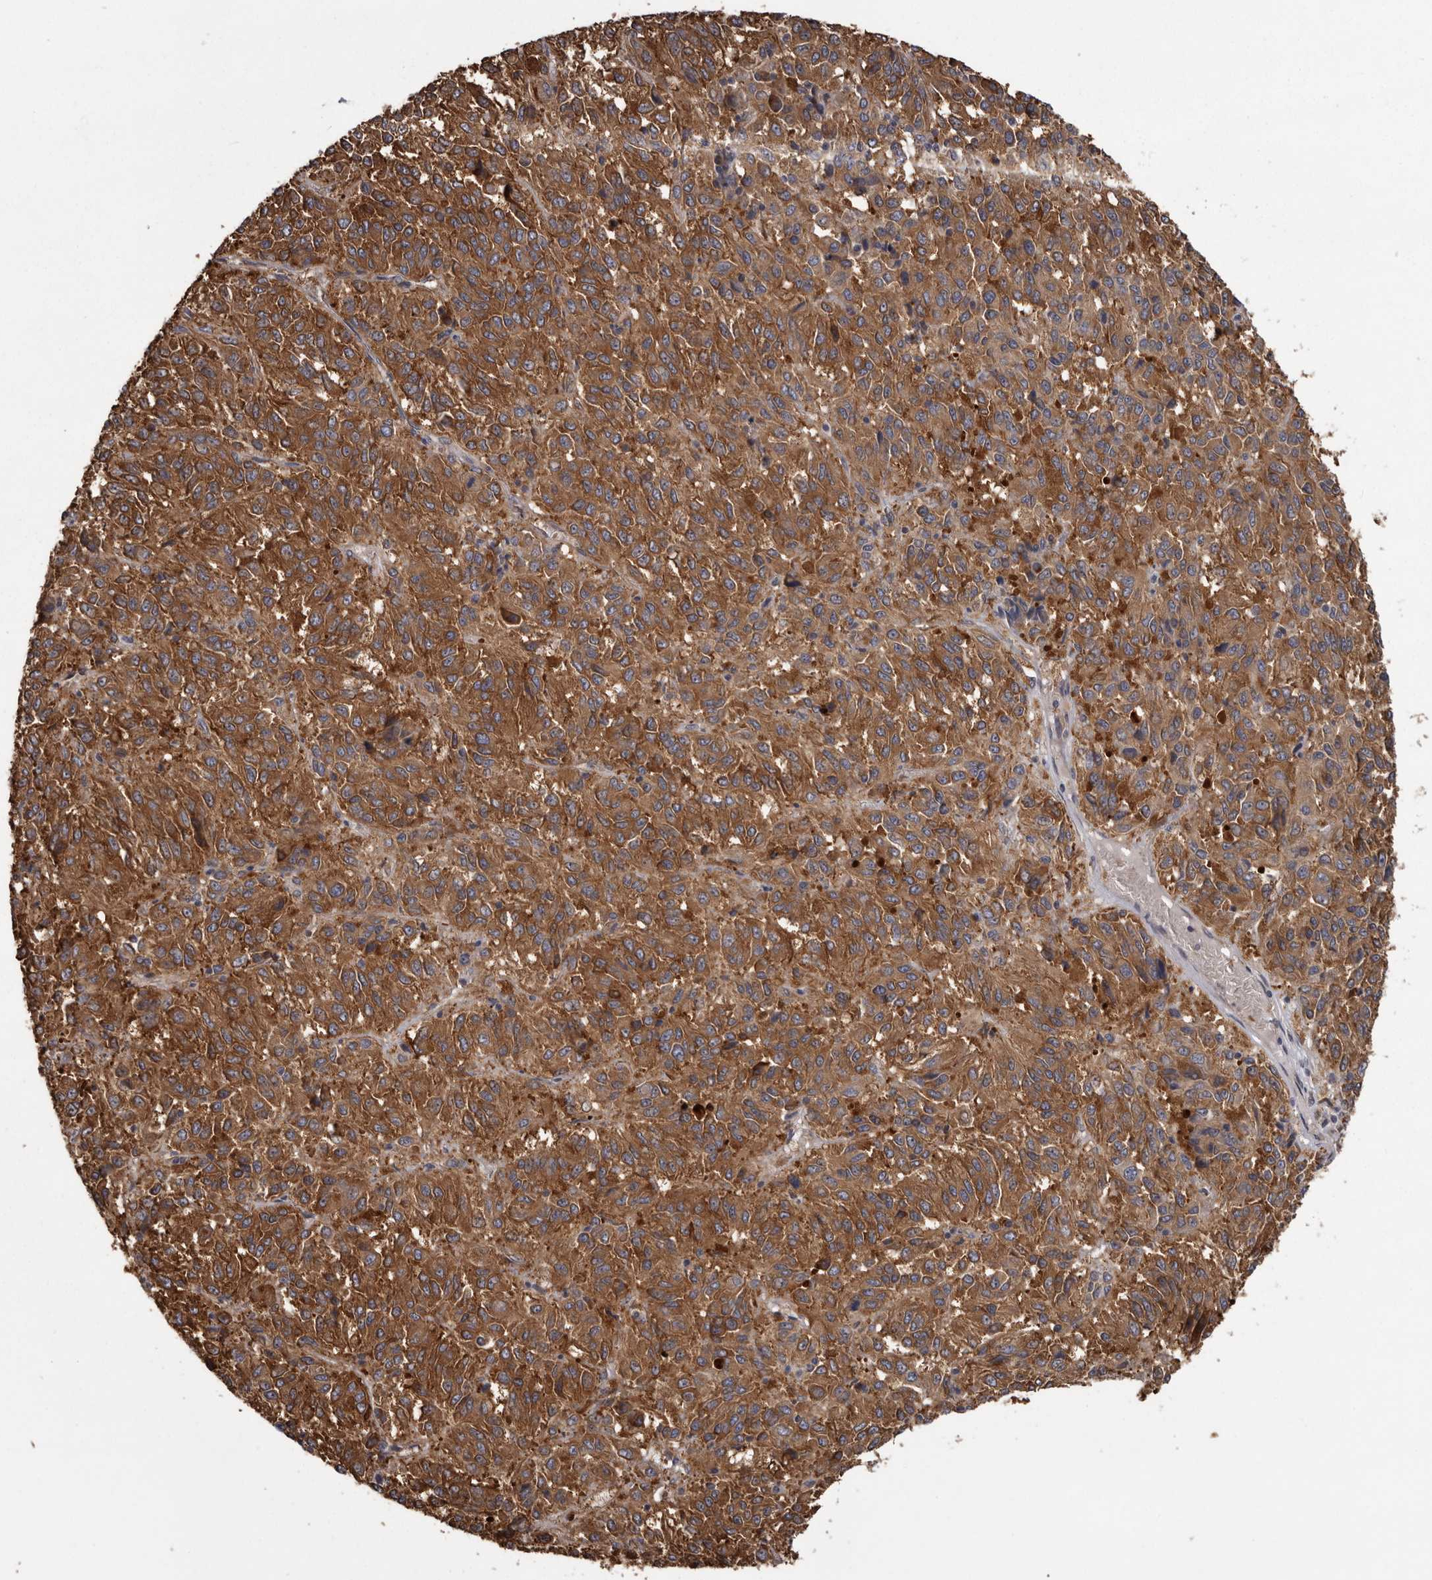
{"staining": {"intensity": "moderate", "quantity": ">75%", "location": "cytoplasmic/membranous"}, "tissue": "melanoma", "cell_type": "Tumor cells", "image_type": "cancer", "snomed": [{"axis": "morphology", "description": "Malignant melanoma, Metastatic site"}, {"axis": "topography", "description": "Lung"}], "caption": "Immunohistochemistry (IHC) micrograph of neoplastic tissue: melanoma stained using immunohistochemistry shows medium levels of moderate protein expression localized specifically in the cytoplasmic/membranous of tumor cells, appearing as a cytoplasmic/membranous brown color.", "gene": "DARS1", "patient": {"sex": "male", "age": 64}}